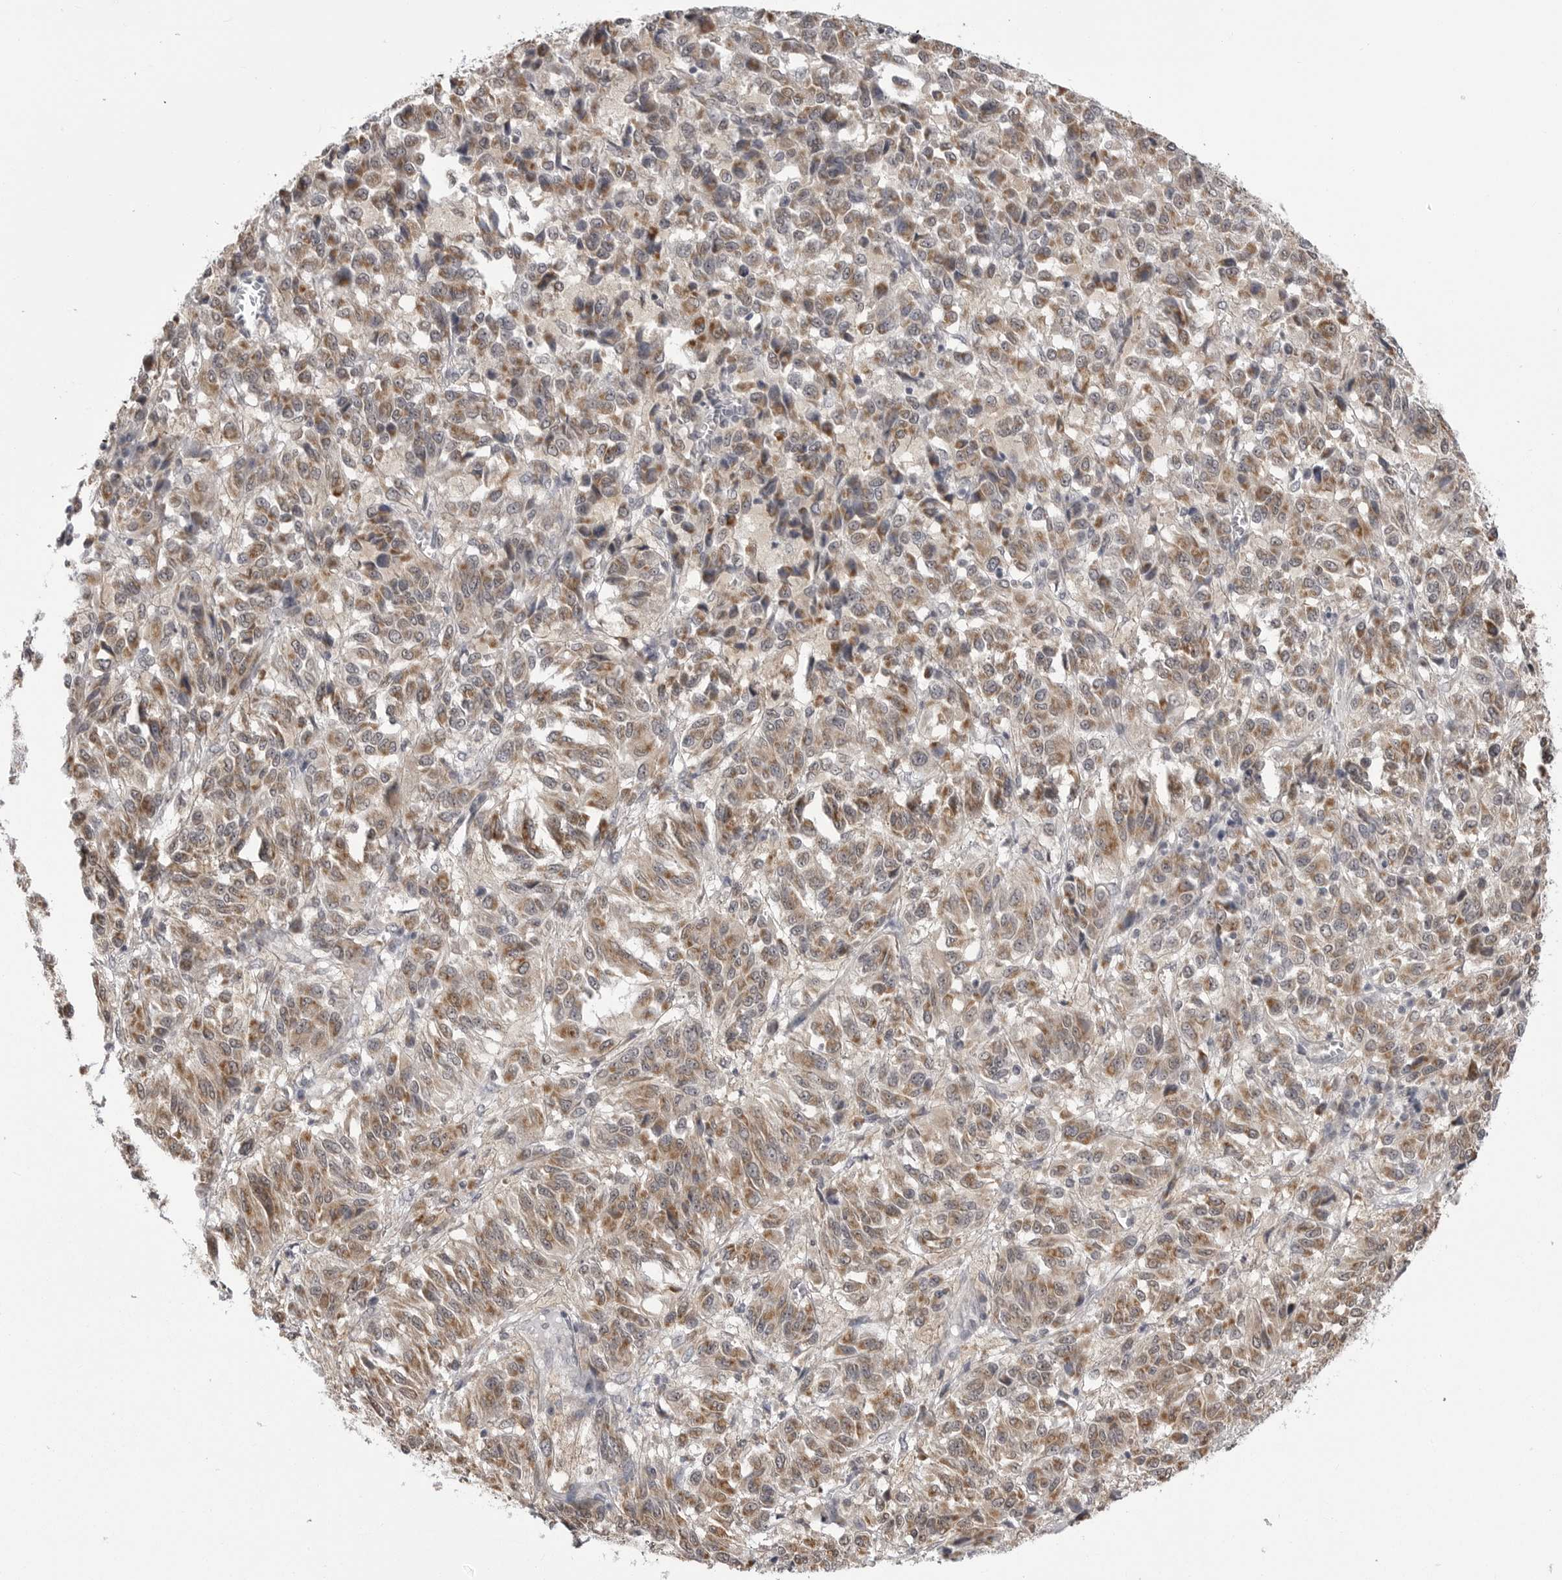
{"staining": {"intensity": "moderate", "quantity": ">75%", "location": "cytoplasmic/membranous"}, "tissue": "melanoma", "cell_type": "Tumor cells", "image_type": "cancer", "snomed": [{"axis": "morphology", "description": "Malignant melanoma, Metastatic site"}, {"axis": "topography", "description": "Lung"}], "caption": "A high-resolution histopathology image shows IHC staining of malignant melanoma (metastatic site), which demonstrates moderate cytoplasmic/membranous positivity in about >75% of tumor cells.", "gene": "FH", "patient": {"sex": "male", "age": 64}}